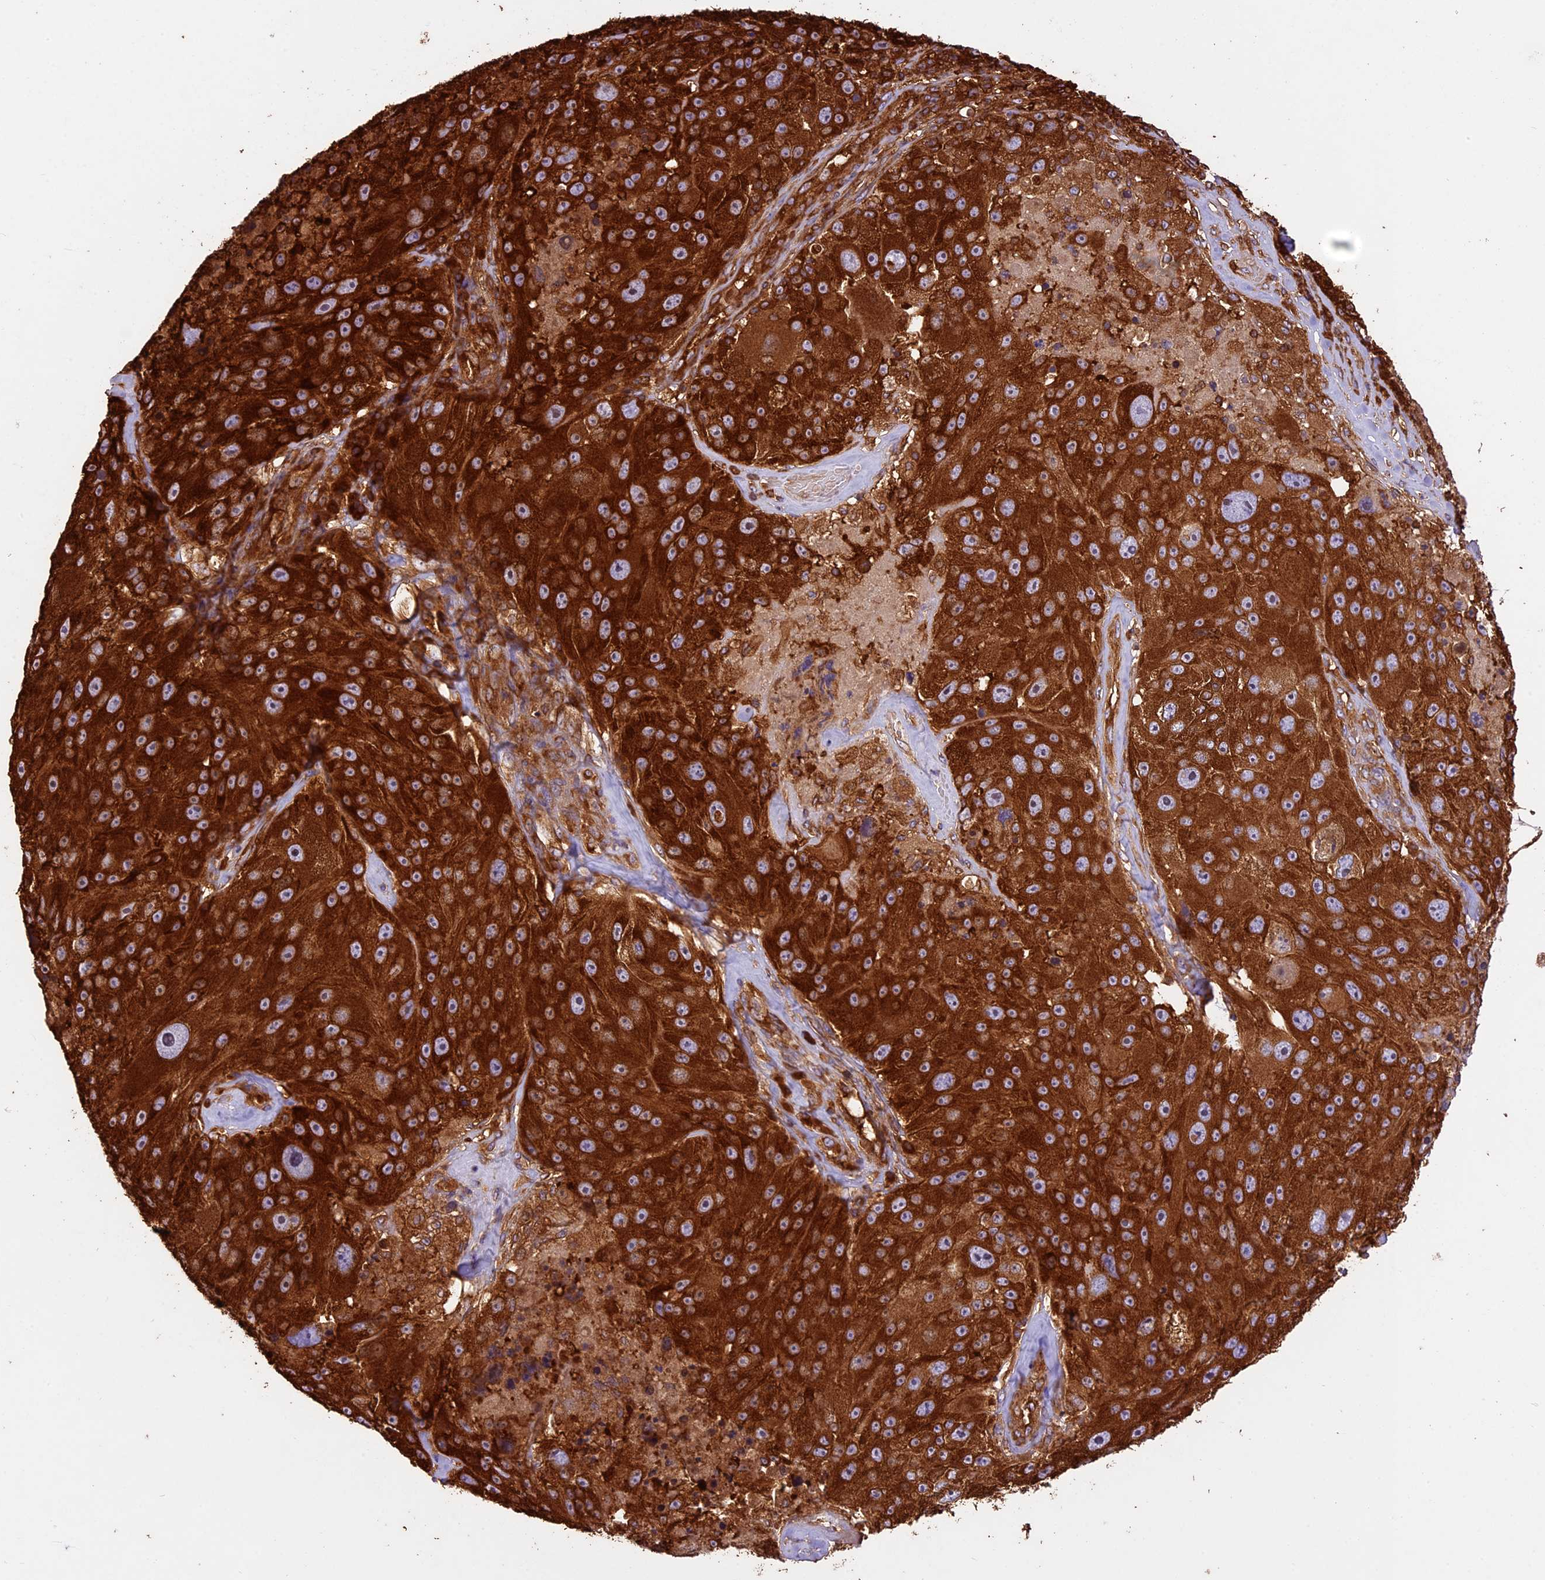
{"staining": {"intensity": "strong", "quantity": ">75%", "location": "cytoplasmic/membranous"}, "tissue": "melanoma", "cell_type": "Tumor cells", "image_type": "cancer", "snomed": [{"axis": "morphology", "description": "Malignant melanoma, Metastatic site"}, {"axis": "topography", "description": "Lymph node"}], "caption": "DAB immunohistochemical staining of malignant melanoma (metastatic site) exhibits strong cytoplasmic/membranous protein positivity in approximately >75% of tumor cells.", "gene": "KARS1", "patient": {"sex": "male", "age": 62}}